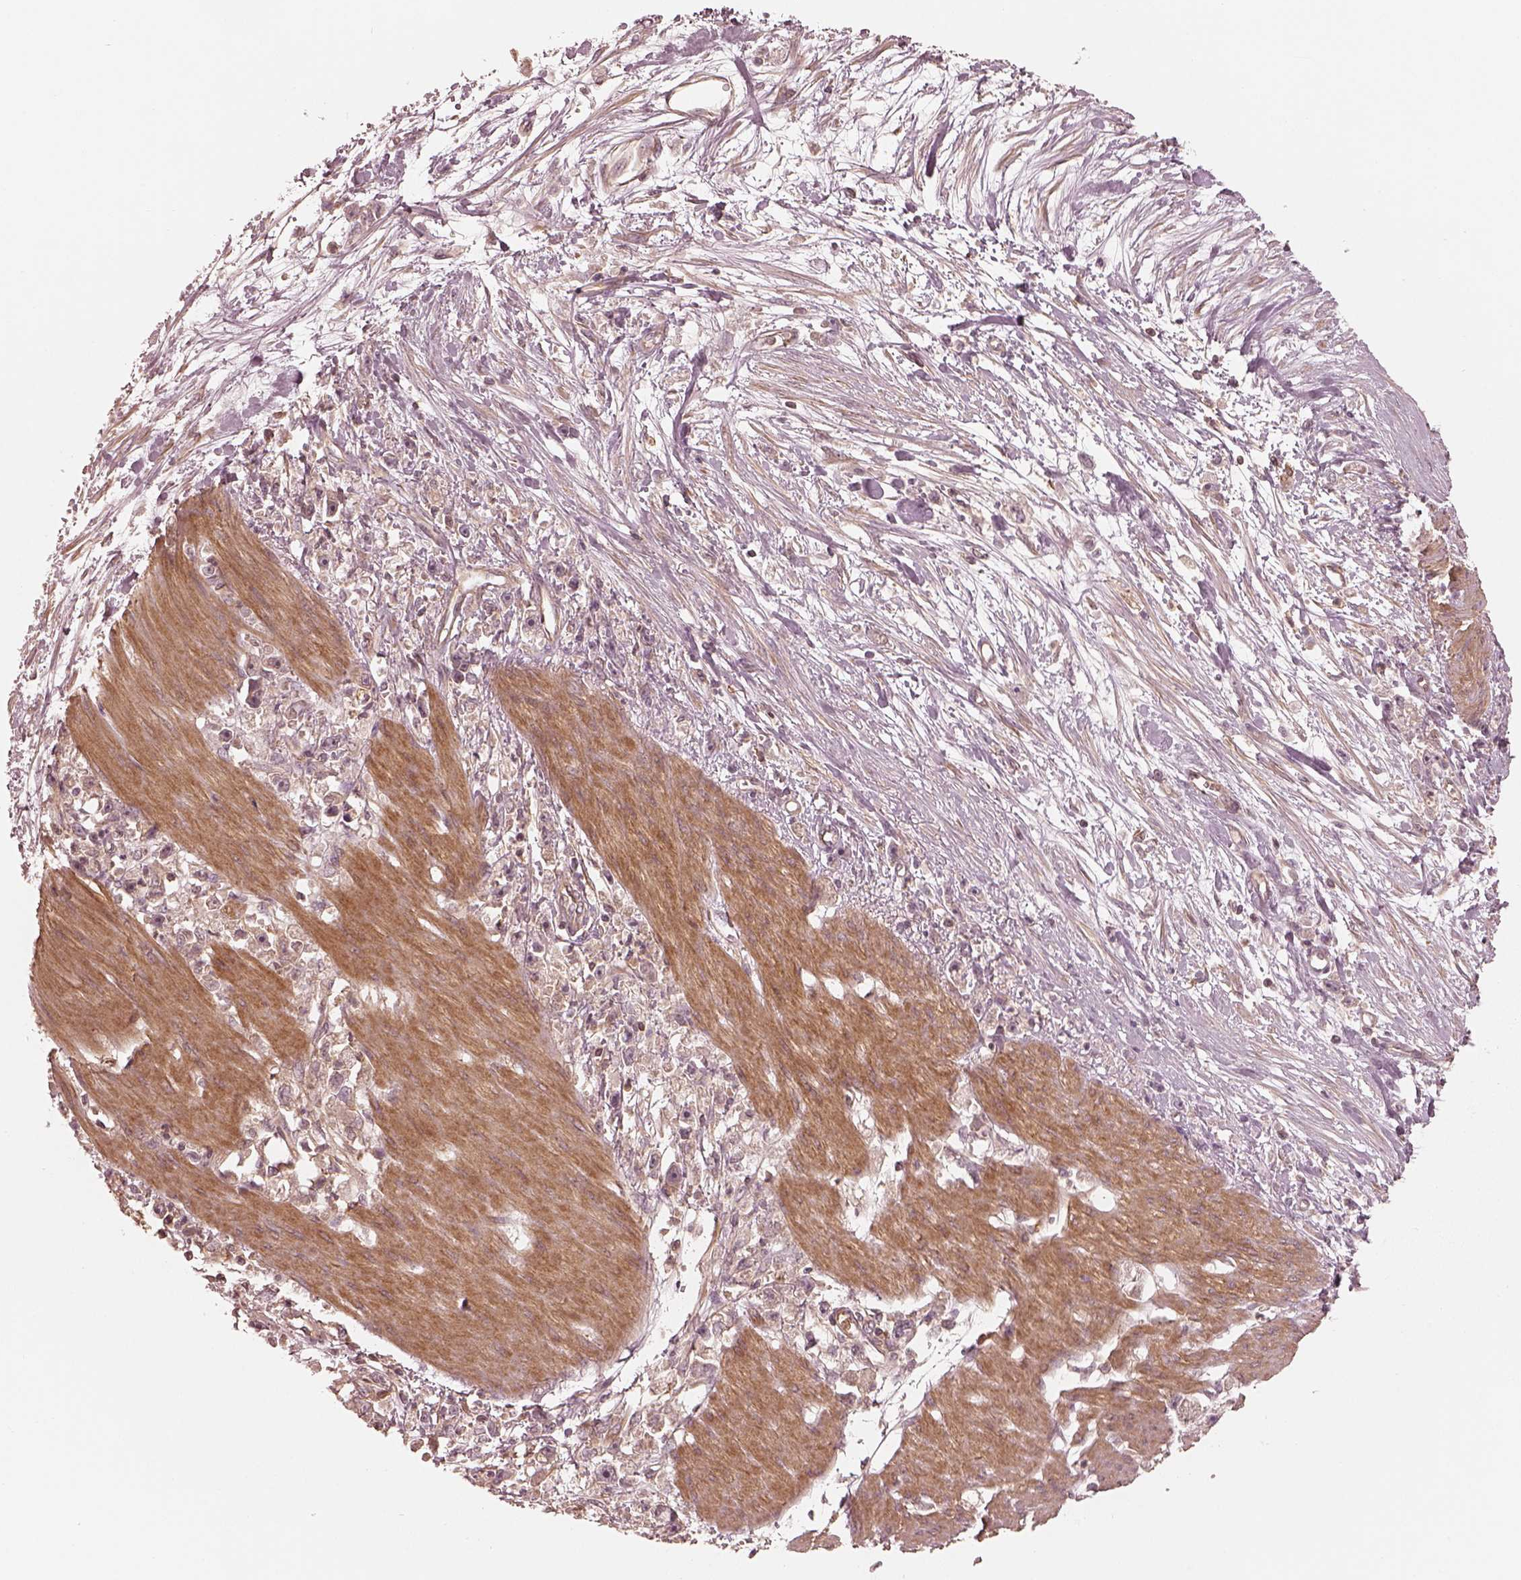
{"staining": {"intensity": "weak", "quantity": "<25%", "location": "cytoplasmic/membranous"}, "tissue": "stomach cancer", "cell_type": "Tumor cells", "image_type": "cancer", "snomed": [{"axis": "morphology", "description": "Adenocarcinoma, NOS"}, {"axis": "topography", "description": "Stomach"}], "caption": "IHC histopathology image of neoplastic tissue: stomach adenocarcinoma stained with DAB (3,3'-diaminobenzidine) reveals no significant protein staining in tumor cells.", "gene": "FAM107B", "patient": {"sex": "female", "age": 59}}